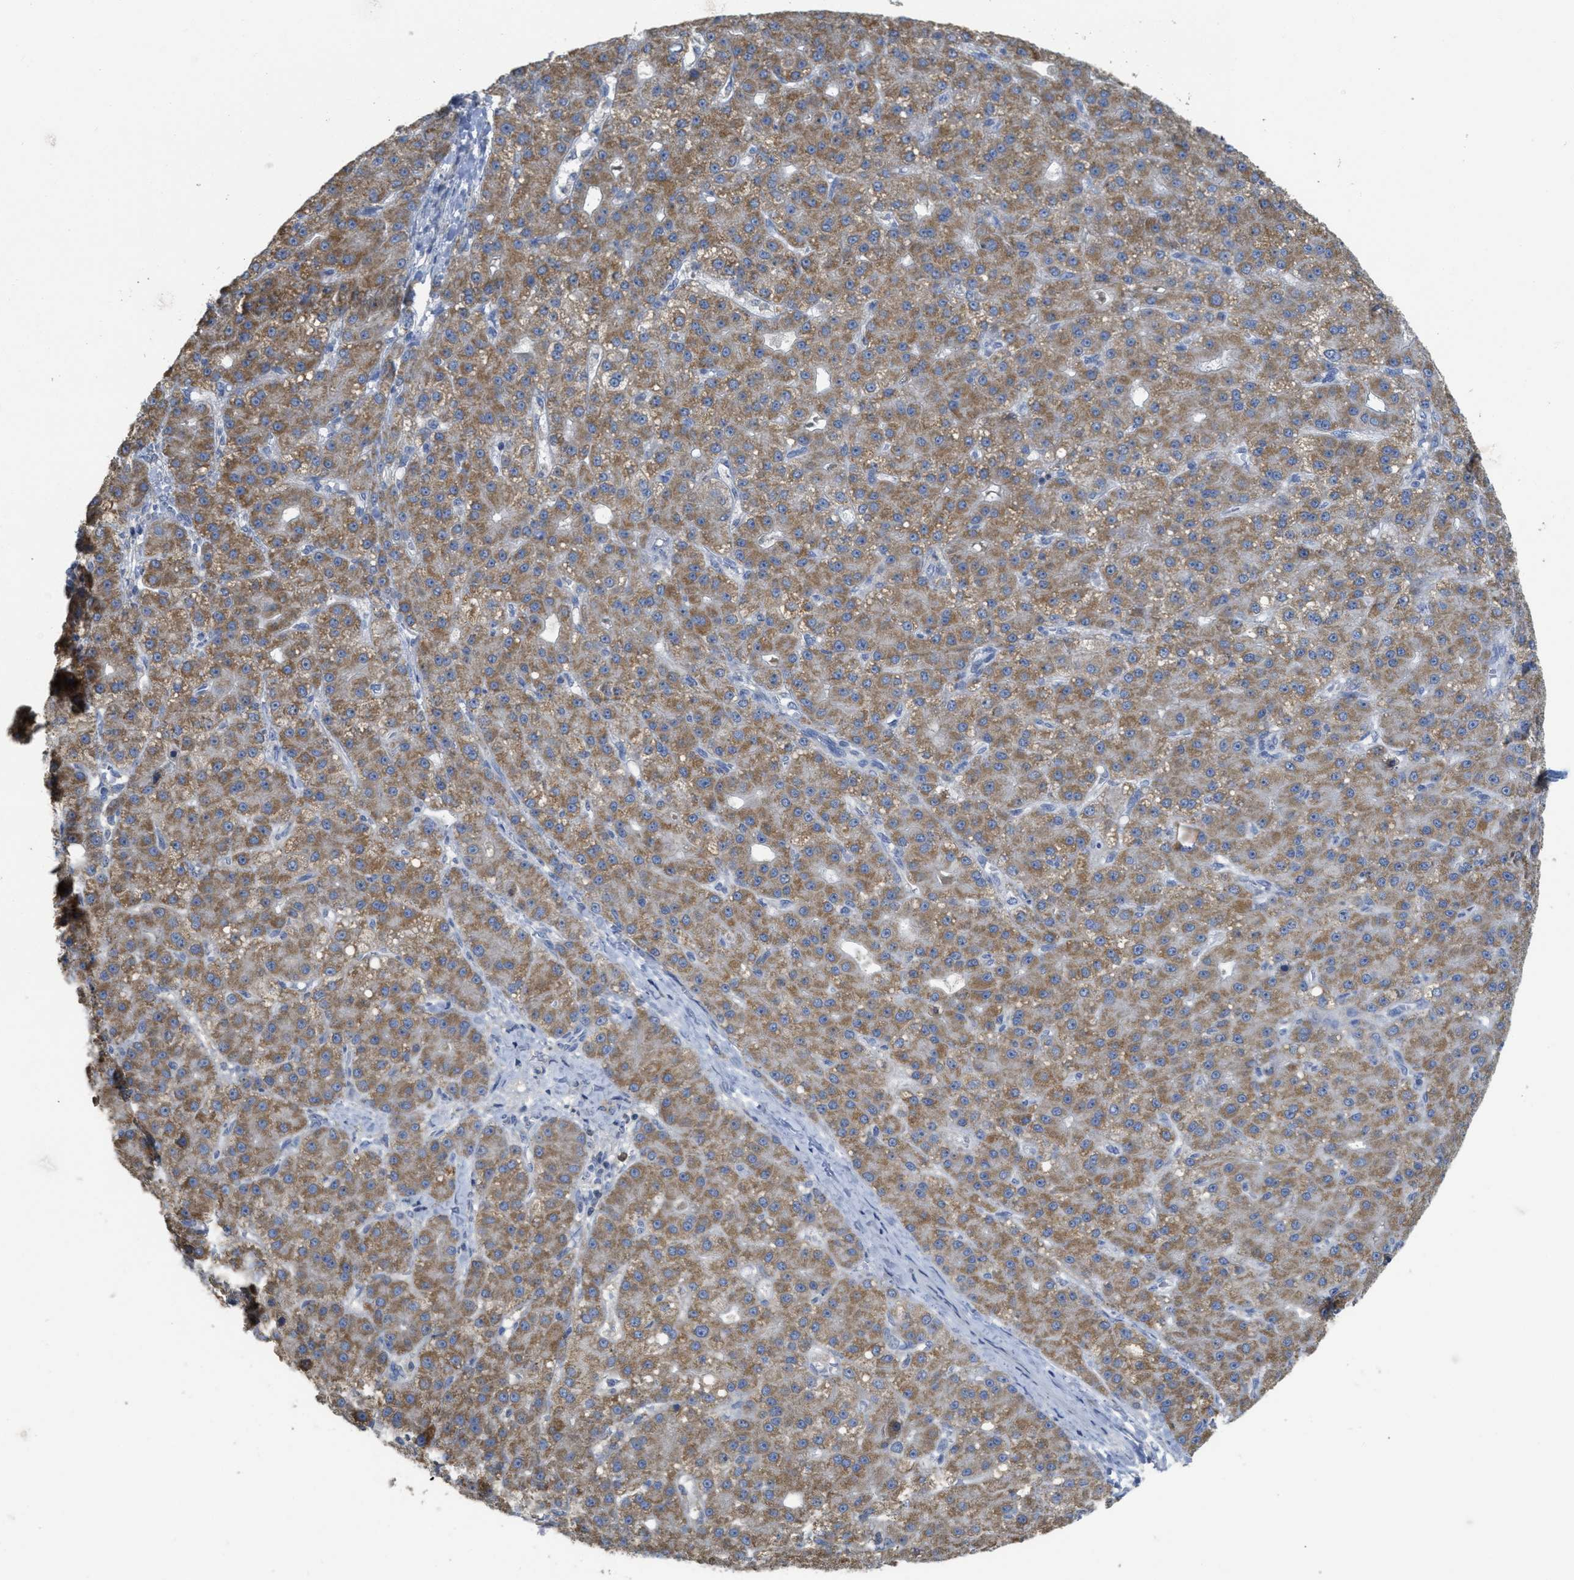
{"staining": {"intensity": "moderate", "quantity": ">75%", "location": "cytoplasmic/membranous"}, "tissue": "liver cancer", "cell_type": "Tumor cells", "image_type": "cancer", "snomed": [{"axis": "morphology", "description": "Carcinoma, Hepatocellular, NOS"}, {"axis": "topography", "description": "Liver"}], "caption": "Immunohistochemistry staining of hepatocellular carcinoma (liver), which displays medium levels of moderate cytoplasmic/membranous staining in approximately >75% of tumor cells indicating moderate cytoplasmic/membranous protein staining. The staining was performed using DAB (3,3'-diaminobenzidine) (brown) for protein detection and nuclei were counterstained in hematoxylin (blue).", "gene": "SFXN2", "patient": {"sex": "male", "age": 67}}